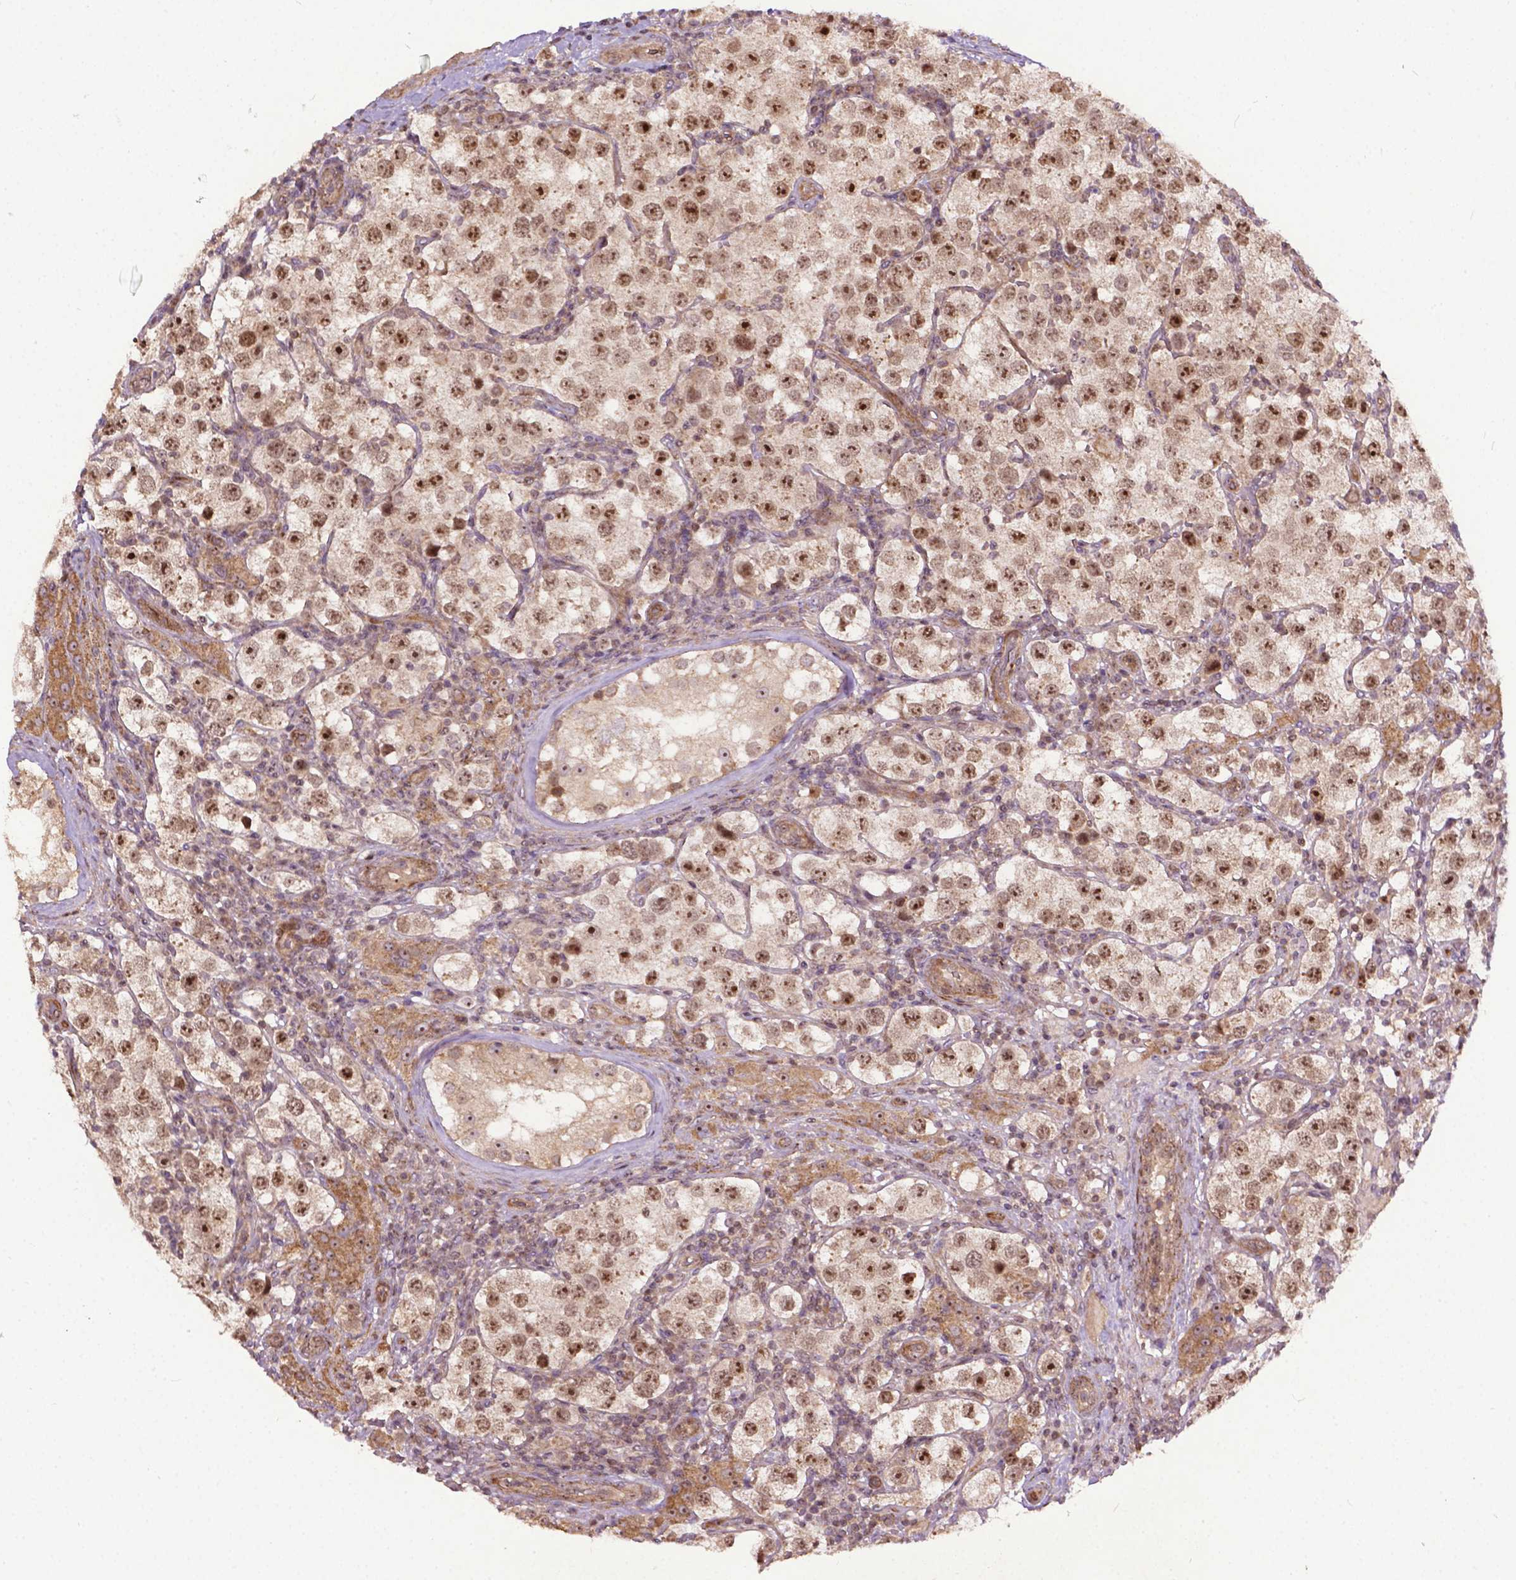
{"staining": {"intensity": "moderate", "quantity": ">75%", "location": "nuclear"}, "tissue": "testis cancer", "cell_type": "Tumor cells", "image_type": "cancer", "snomed": [{"axis": "morphology", "description": "Seminoma, NOS"}, {"axis": "topography", "description": "Testis"}], "caption": "A medium amount of moderate nuclear staining is appreciated in approximately >75% of tumor cells in testis seminoma tissue.", "gene": "PARP3", "patient": {"sex": "male", "age": 37}}